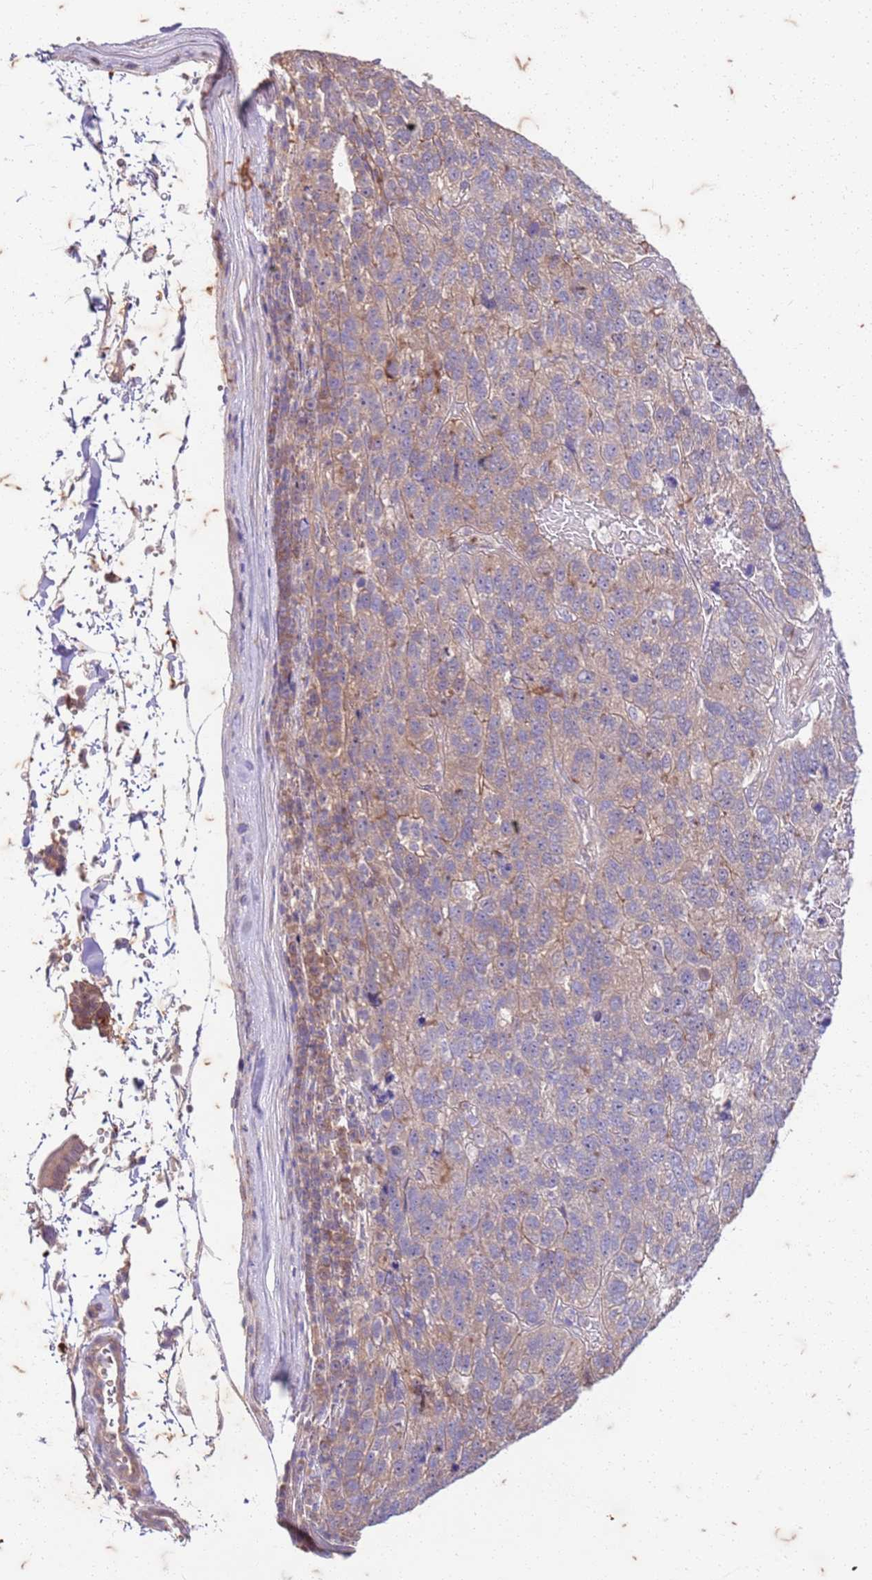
{"staining": {"intensity": "weak", "quantity": "<25%", "location": "cytoplasmic/membranous"}, "tissue": "pancreatic cancer", "cell_type": "Tumor cells", "image_type": "cancer", "snomed": [{"axis": "morphology", "description": "Adenocarcinoma, NOS"}, {"axis": "topography", "description": "Pancreas"}], "caption": "There is no significant positivity in tumor cells of adenocarcinoma (pancreatic).", "gene": "RAPGEF3", "patient": {"sex": "female", "age": 61}}